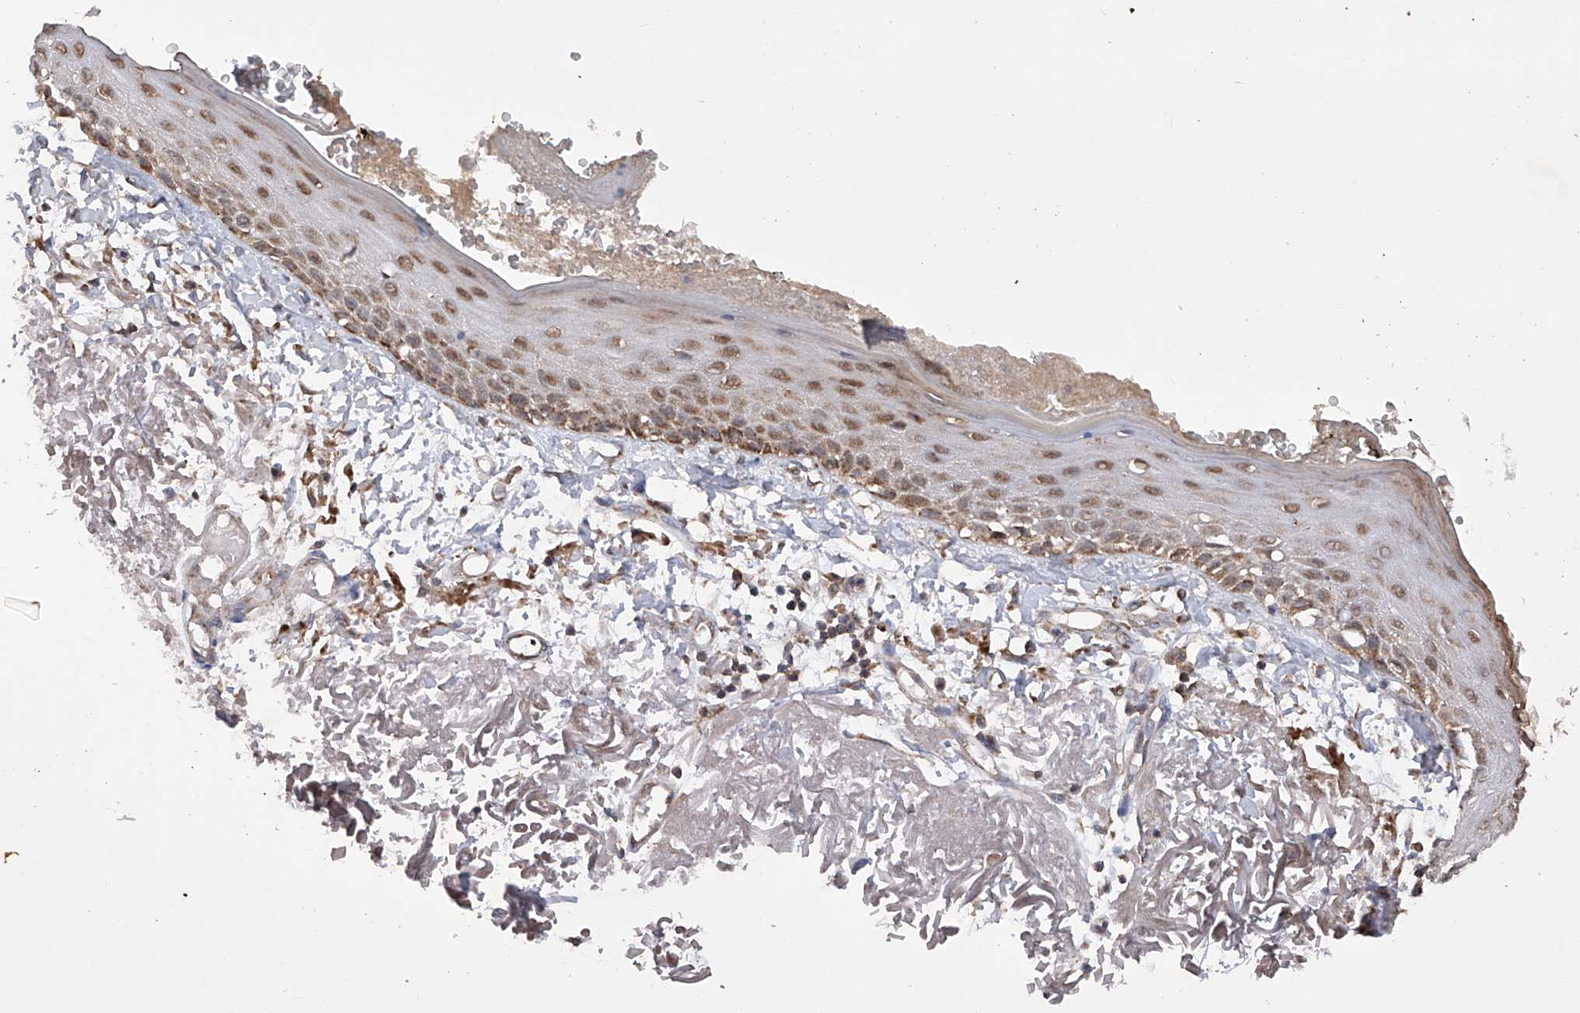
{"staining": {"intensity": "moderate", "quantity": ">75%", "location": "cytoplasmic/membranous"}, "tissue": "skin", "cell_type": "Fibroblasts", "image_type": "normal", "snomed": [{"axis": "morphology", "description": "Normal tissue, NOS"}, {"axis": "topography", "description": "Skin"}, {"axis": "topography", "description": "Skeletal muscle"}], "caption": "Fibroblasts display medium levels of moderate cytoplasmic/membranous positivity in about >75% of cells in unremarkable skin. The staining was performed using DAB to visualize the protein expression in brown, while the nuclei were stained in blue with hematoxylin (Magnification: 20x).", "gene": "SDHAF4", "patient": {"sex": "male", "age": 83}}